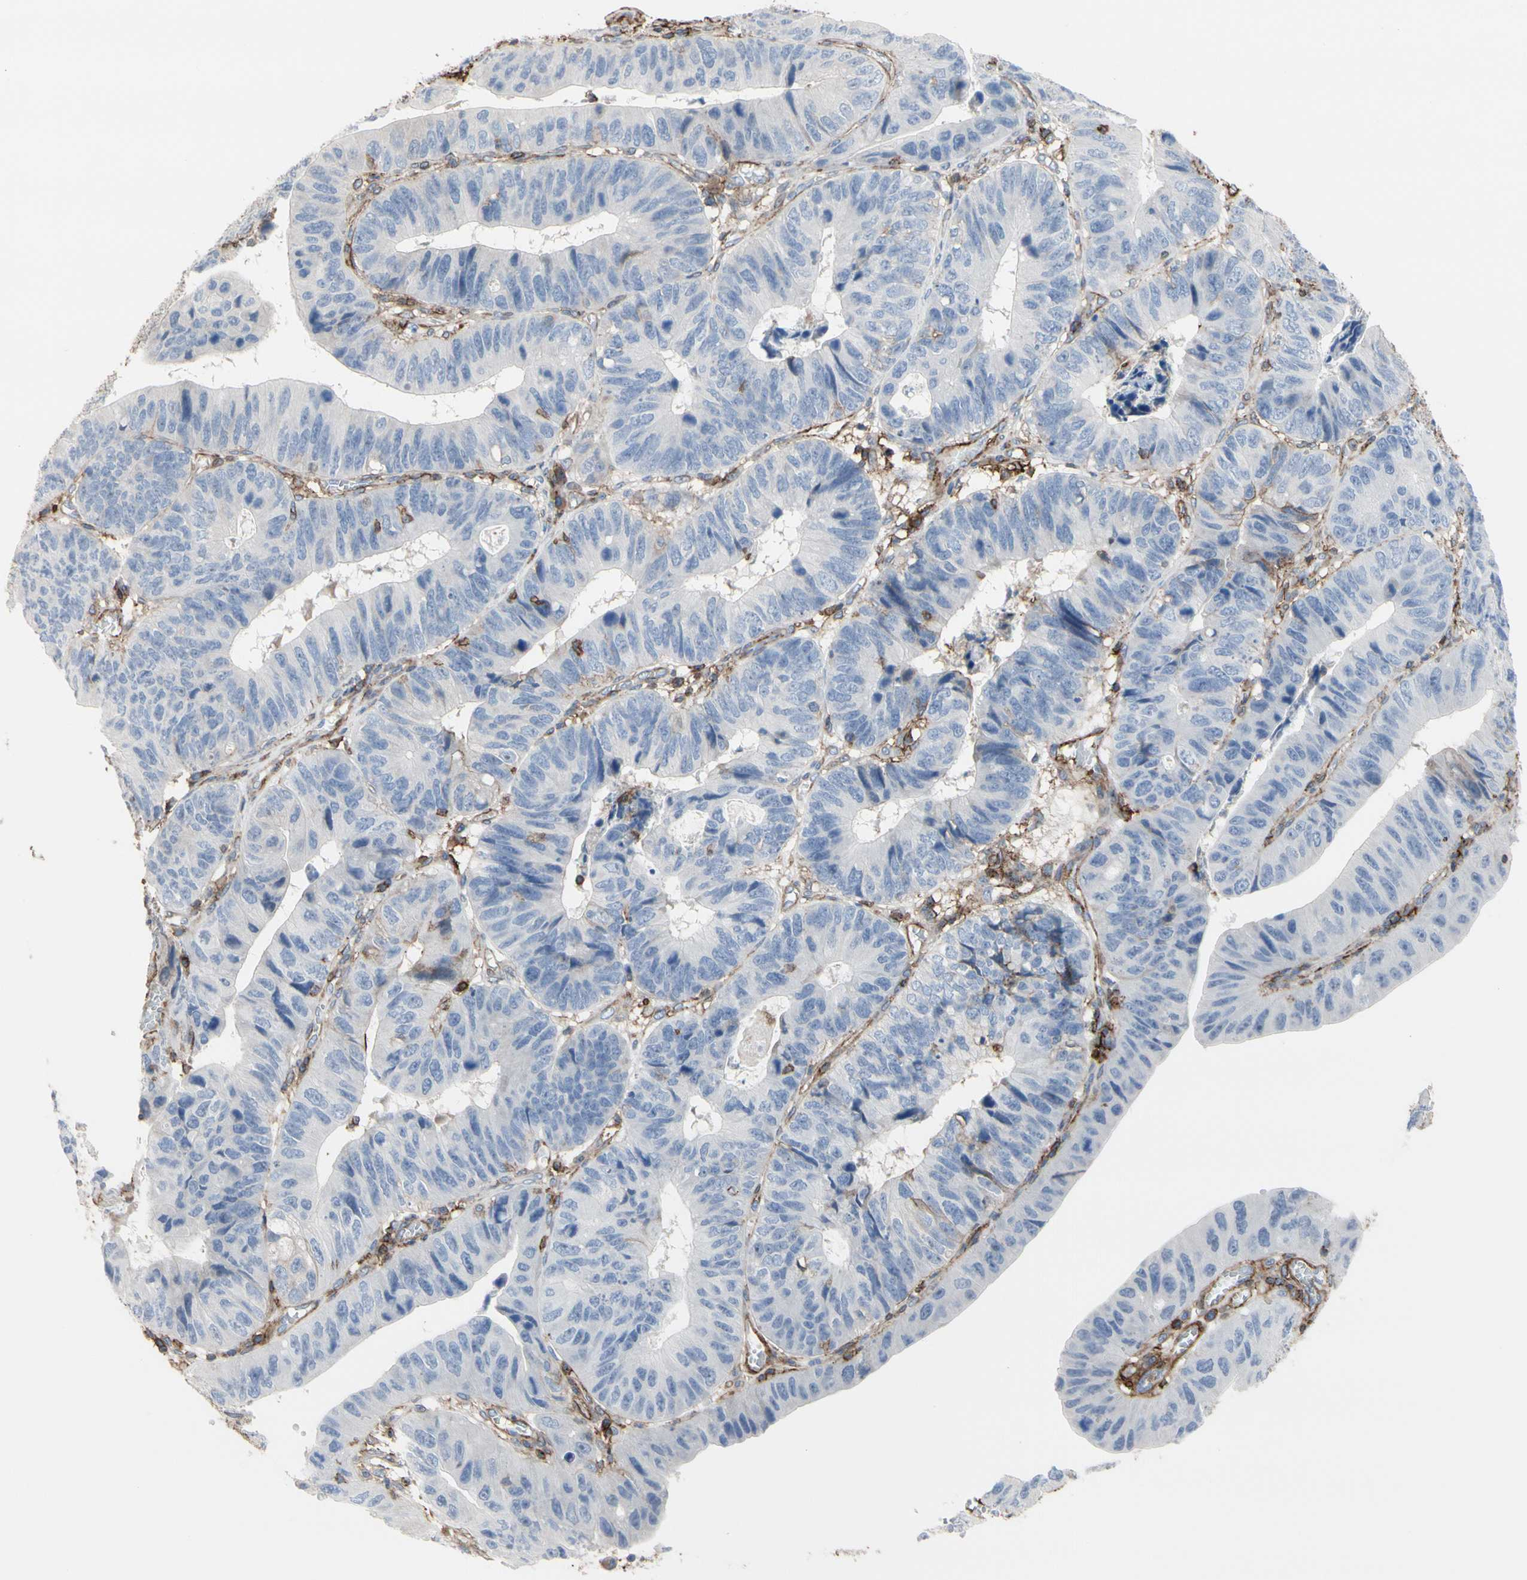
{"staining": {"intensity": "negative", "quantity": "none", "location": "none"}, "tissue": "stomach cancer", "cell_type": "Tumor cells", "image_type": "cancer", "snomed": [{"axis": "morphology", "description": "Adenocarcinoma, NOS"}, {"axis": "topography", "description": "Stomach"}], "caption": "Protein analysis of stomach adenocarcinoma displays no significant positivity in tumor cells. (DAB (3,3'-diaminobenzidine) immunohistochemistry (IHC) visualized using brightfield microscopy, high magnification).", "gene": "ANXA6", "patient": {"sex": "male", "age": 59}}